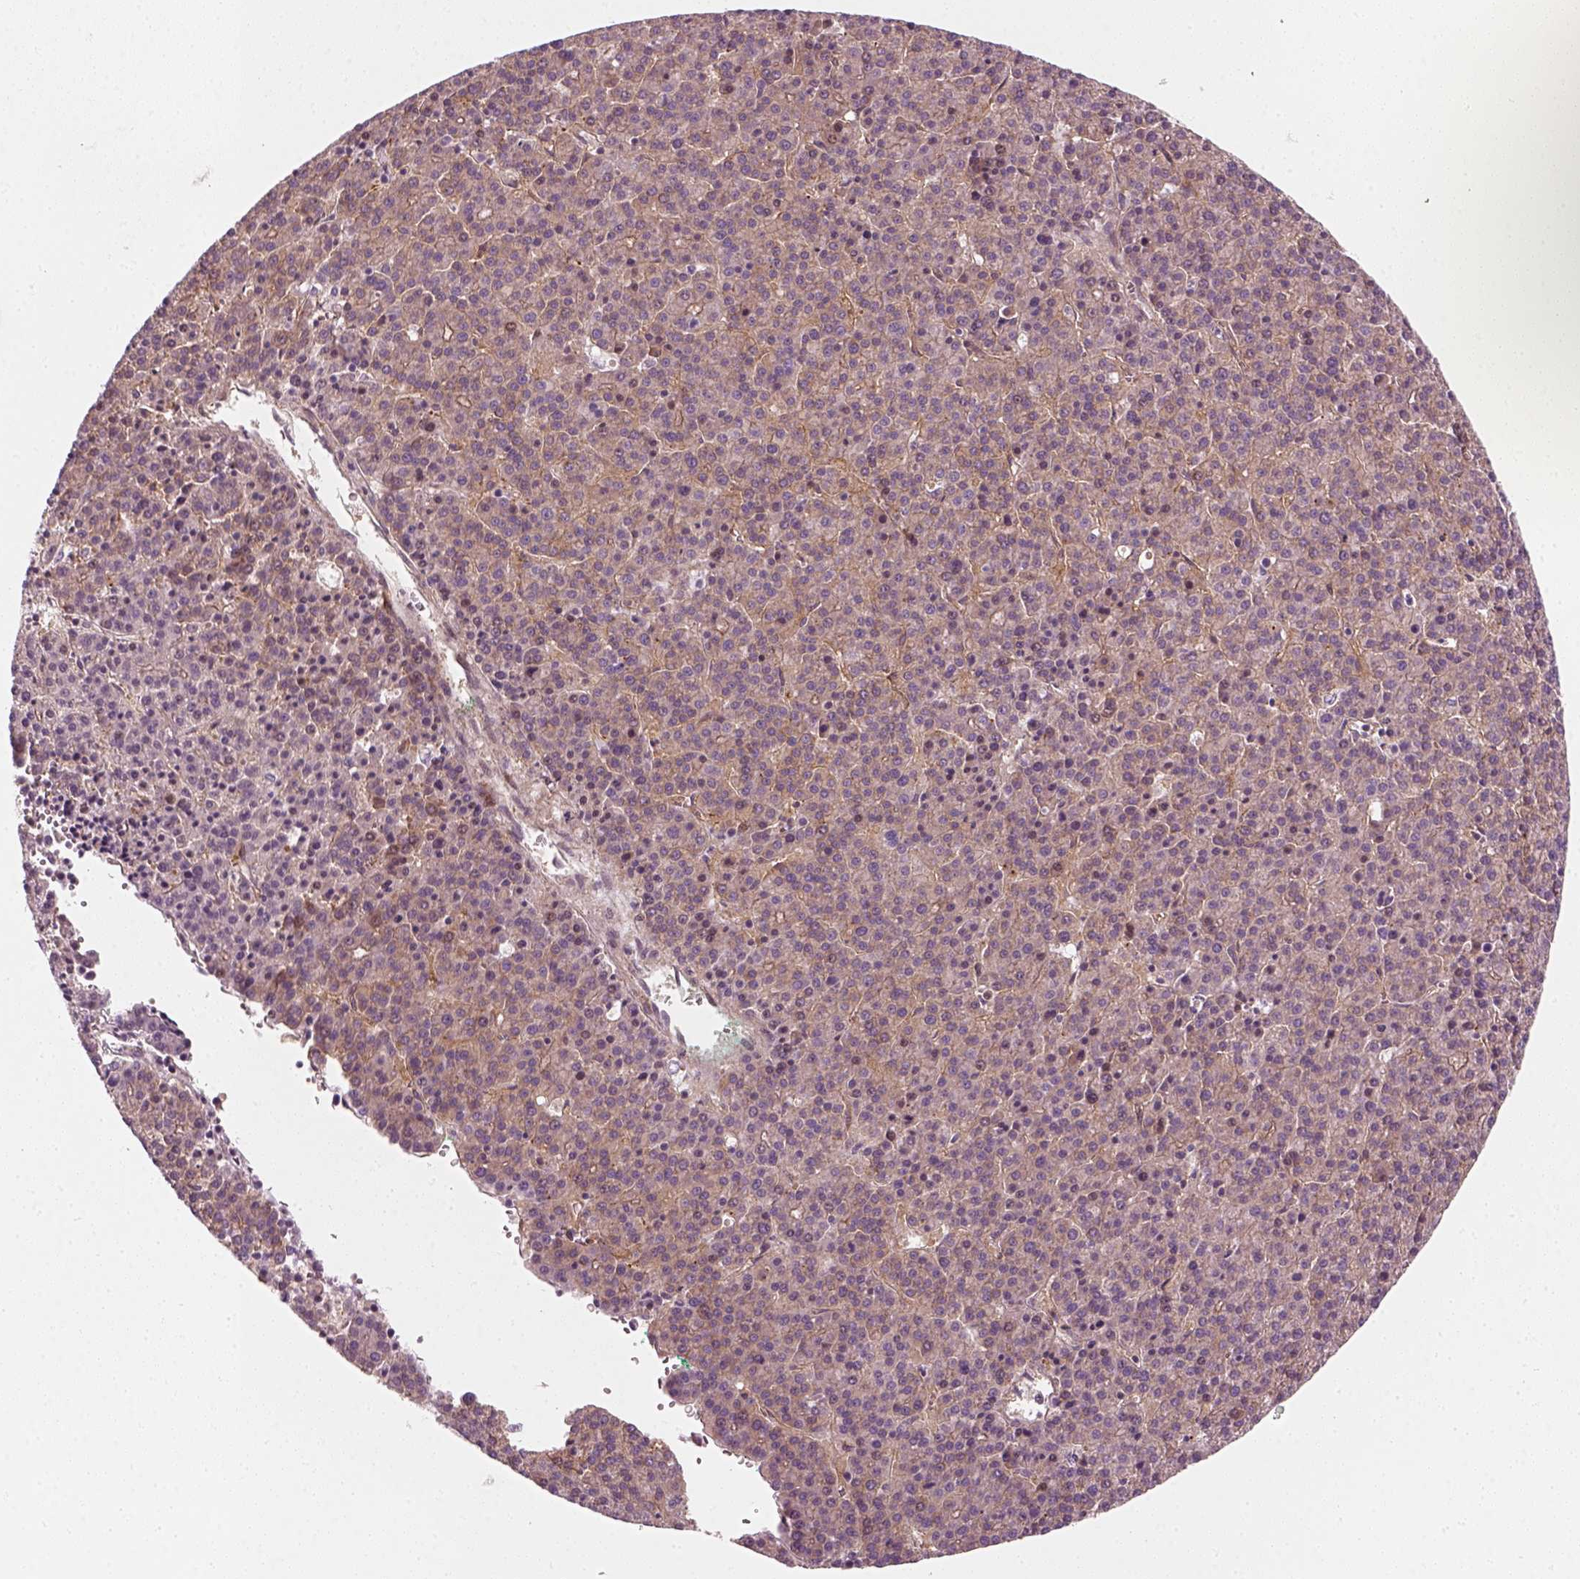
{"staining": {"intensity": "negative", "quantity": "none", "location": "none"}, "tissue": "liver cancer", "cell_type": "Tumor cells", "image_type": "cancer", "snomed": [{"axis": "morphology", "description": "Carcinoma, Hepatocellular, NOS"}, {"axis": "topography", "description": "Liver"}], "caption": "Human liver hepatocellular carcinoma stained for a protein using immunohistochemistry (IHC) reveals no positivity in tumor cells.", "gene": "DNASE1L1", "patient": {"sex": "female", "age": 58}}